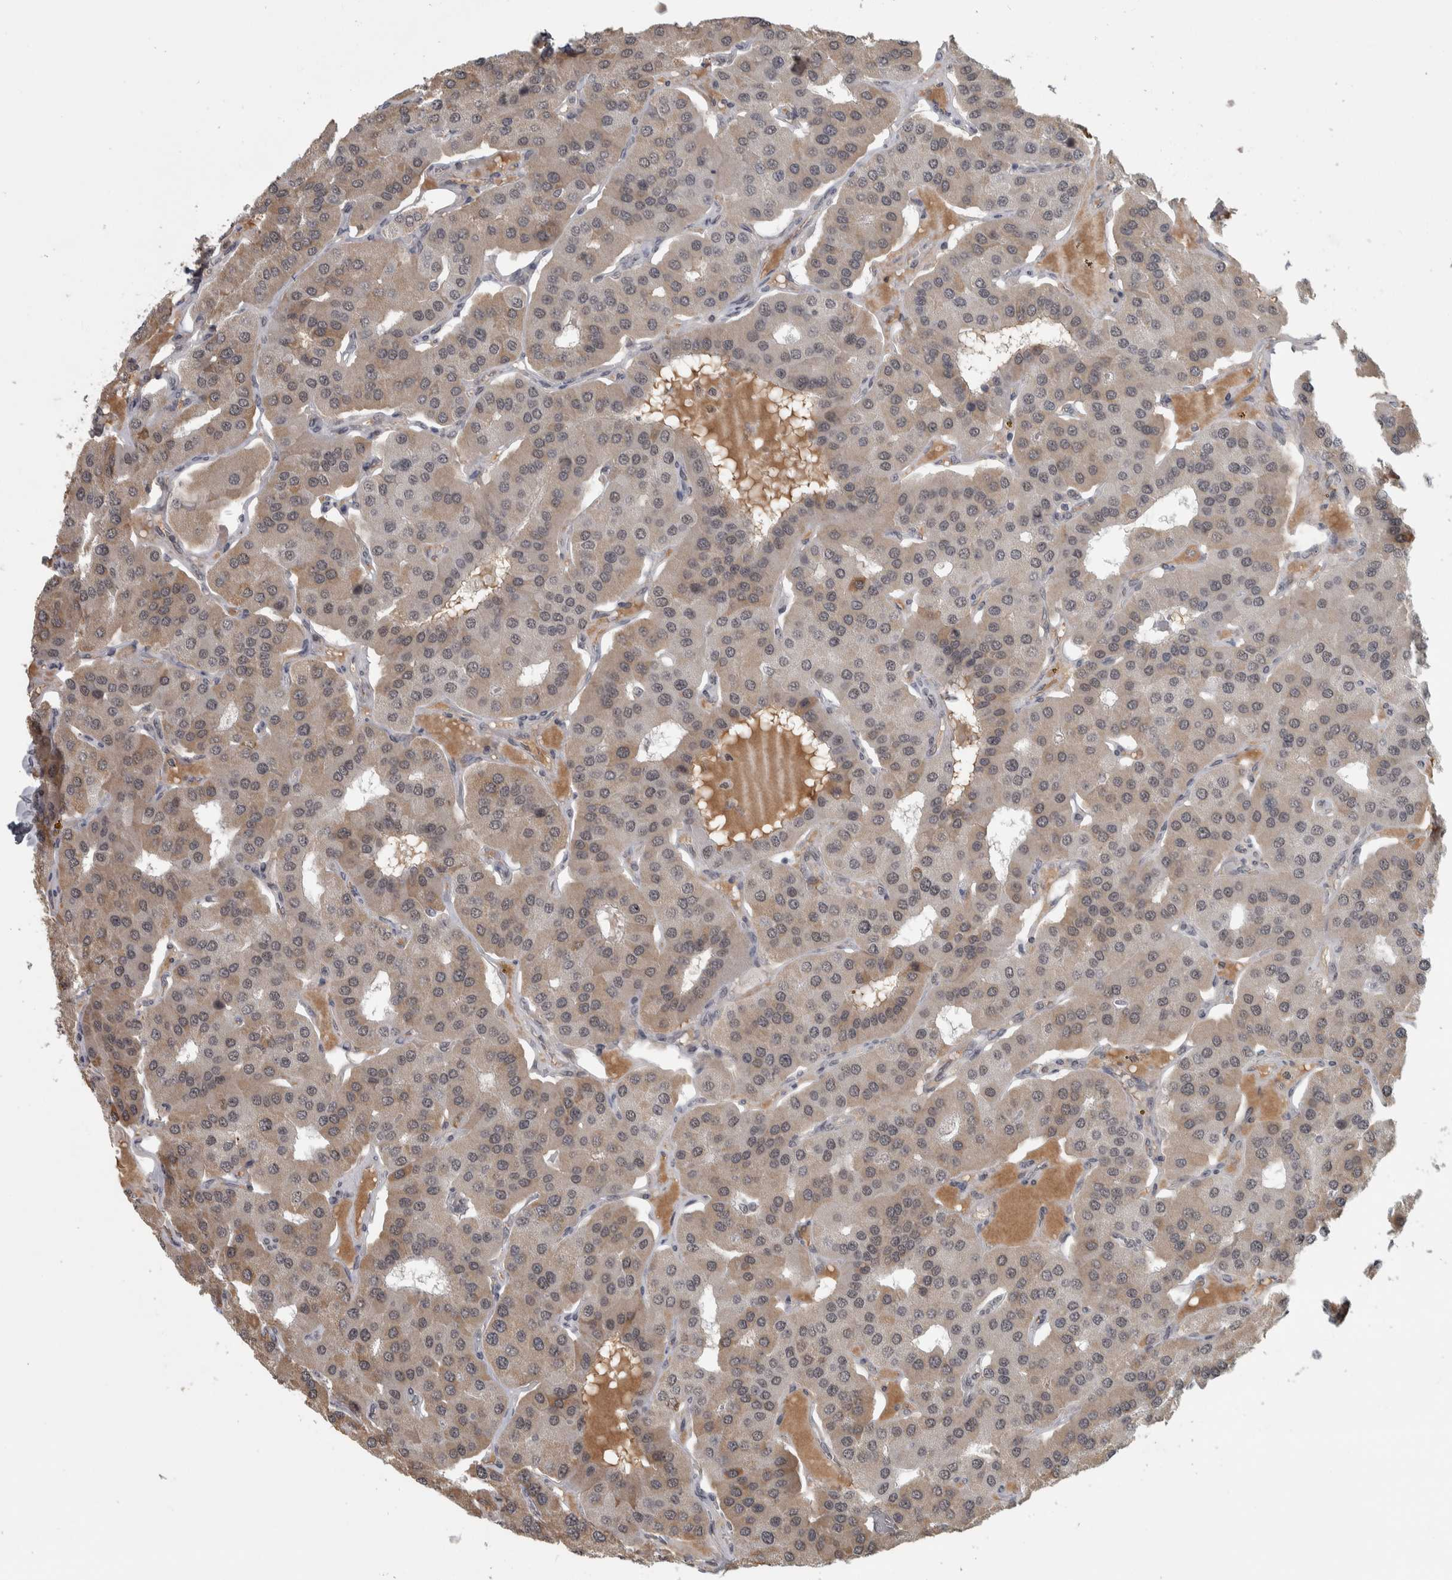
{"staining": {"intensity": "strong", "quantity": ">75%", "location": "cytoplasmic/membranous,nuclear"}, "tissue": "parathyroid gland", "cell_type": "Glandular cells", "image_type": "normal", "snomed": [{"axis": "morphology", "description": "Normal tissue, NOS"}, {"axis": "morphology", "description": "Adenoma, NOS"}, {"axis": "topography", "description": "Parathyroid gland"}], "caption": "A high amount of strong cytoplasmic/membranous,nuclear staining is present in about >75% of glandular cells in unremarkable parathyroid gland.", "gene": "DDX42", "patient": {"sex": "female", "age": 86}}